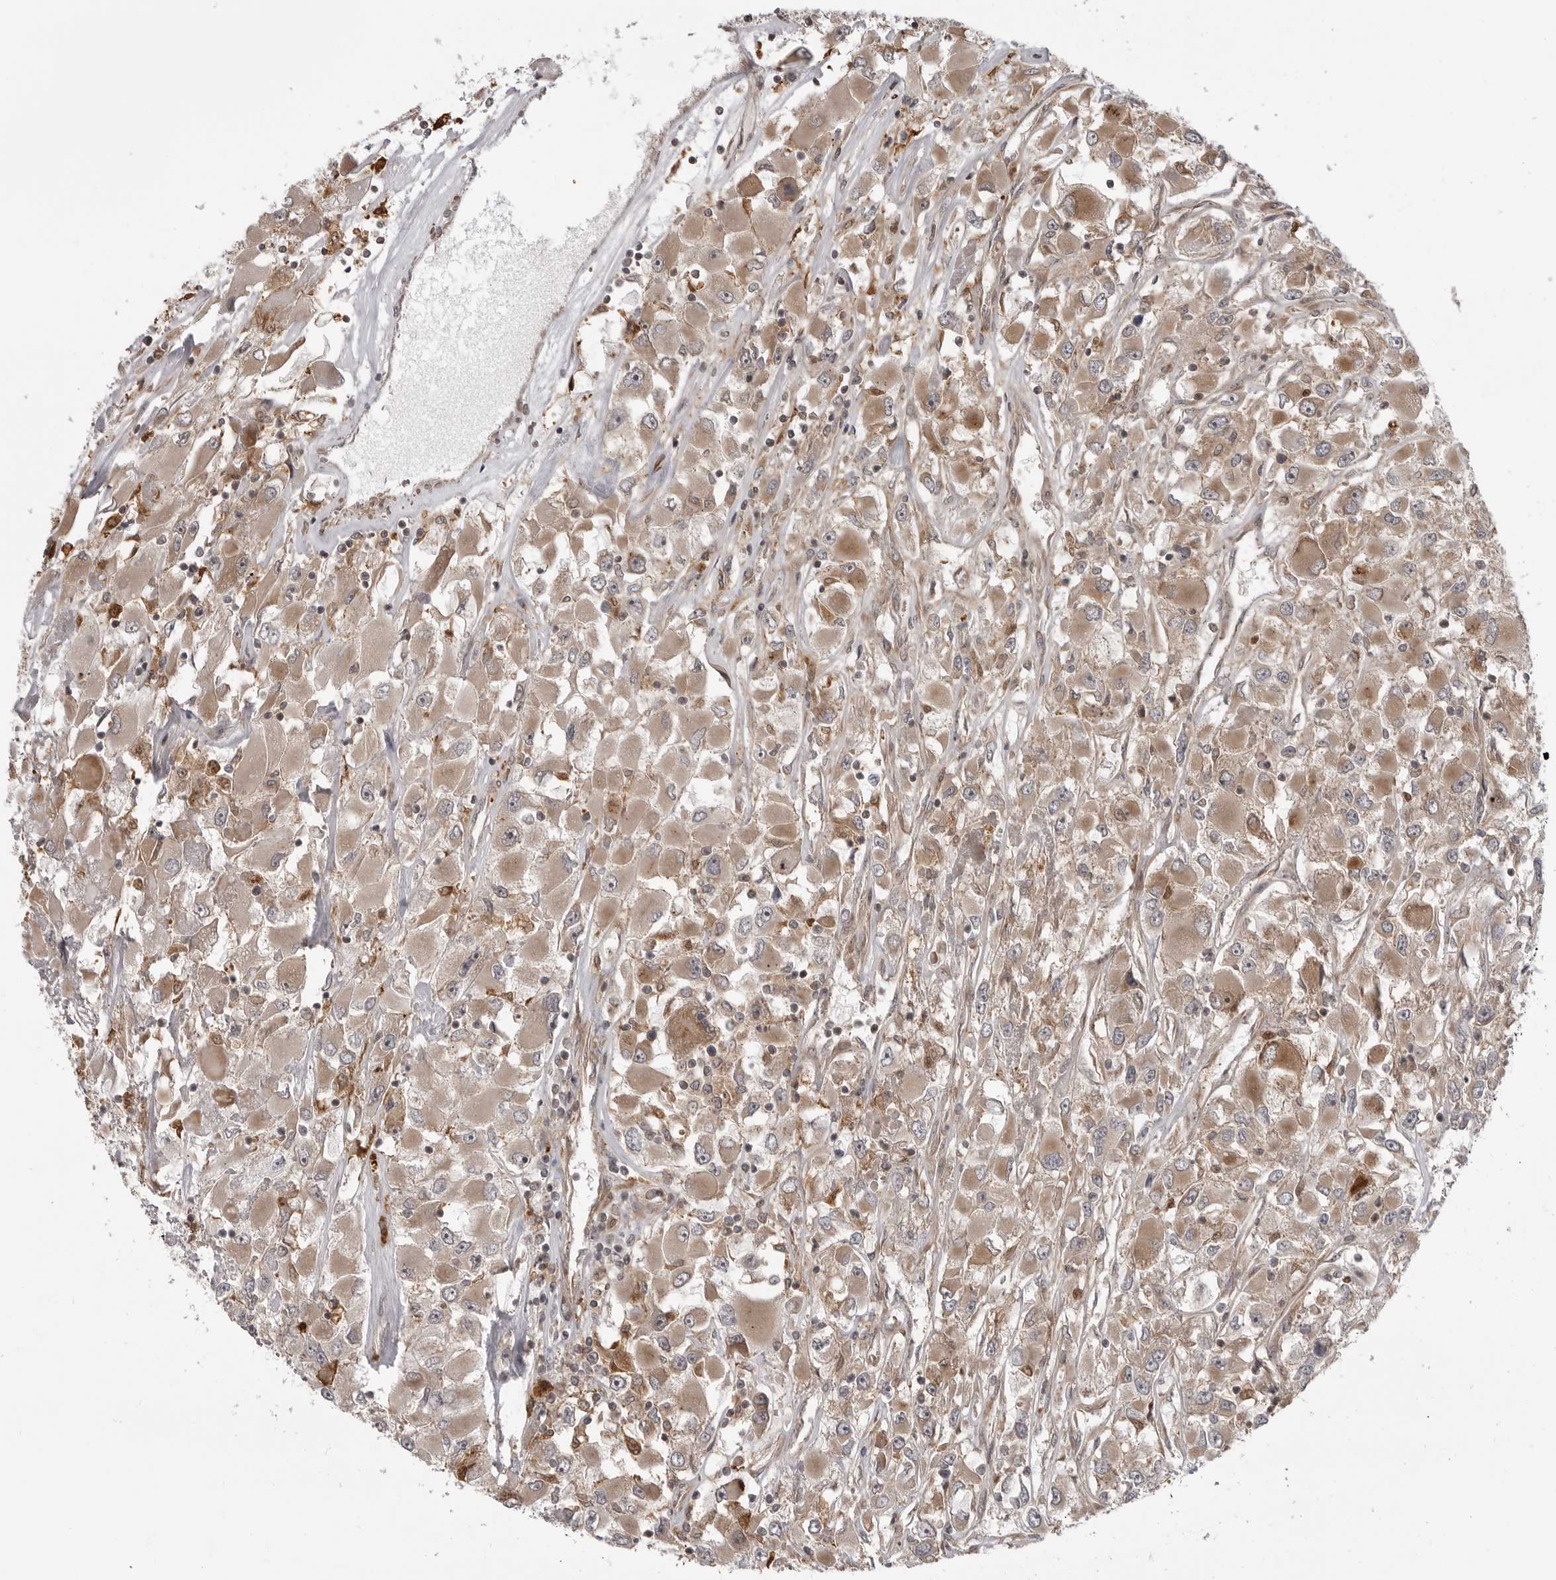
{"staining": {"intensity": "moderate", "quantity": "25%-75%", "location": "cytoplasmic/membranous"}, "tissue": "renal cancer", "cell_type": "Tumor cells", "image_type": "cancer", "snomed": [{"axis": "morphology", "description": "Adenocarcinoma, NOS"}, {"axis": "topography", "description": "Kidney"}], "caption": "Renal adenocarcinoma stained with DAB (3,3'-diaminobenzidine) immunohistochemistry (IHC) reveals medium levels of moderate cytoplasmic/membranous positivity in about 25%-75% of tumor cells. (Brightfield microscopy of DAB IHC at high magnification).", "gene": "LRRC45", "patient": {"sex": "female", "age": 52}}